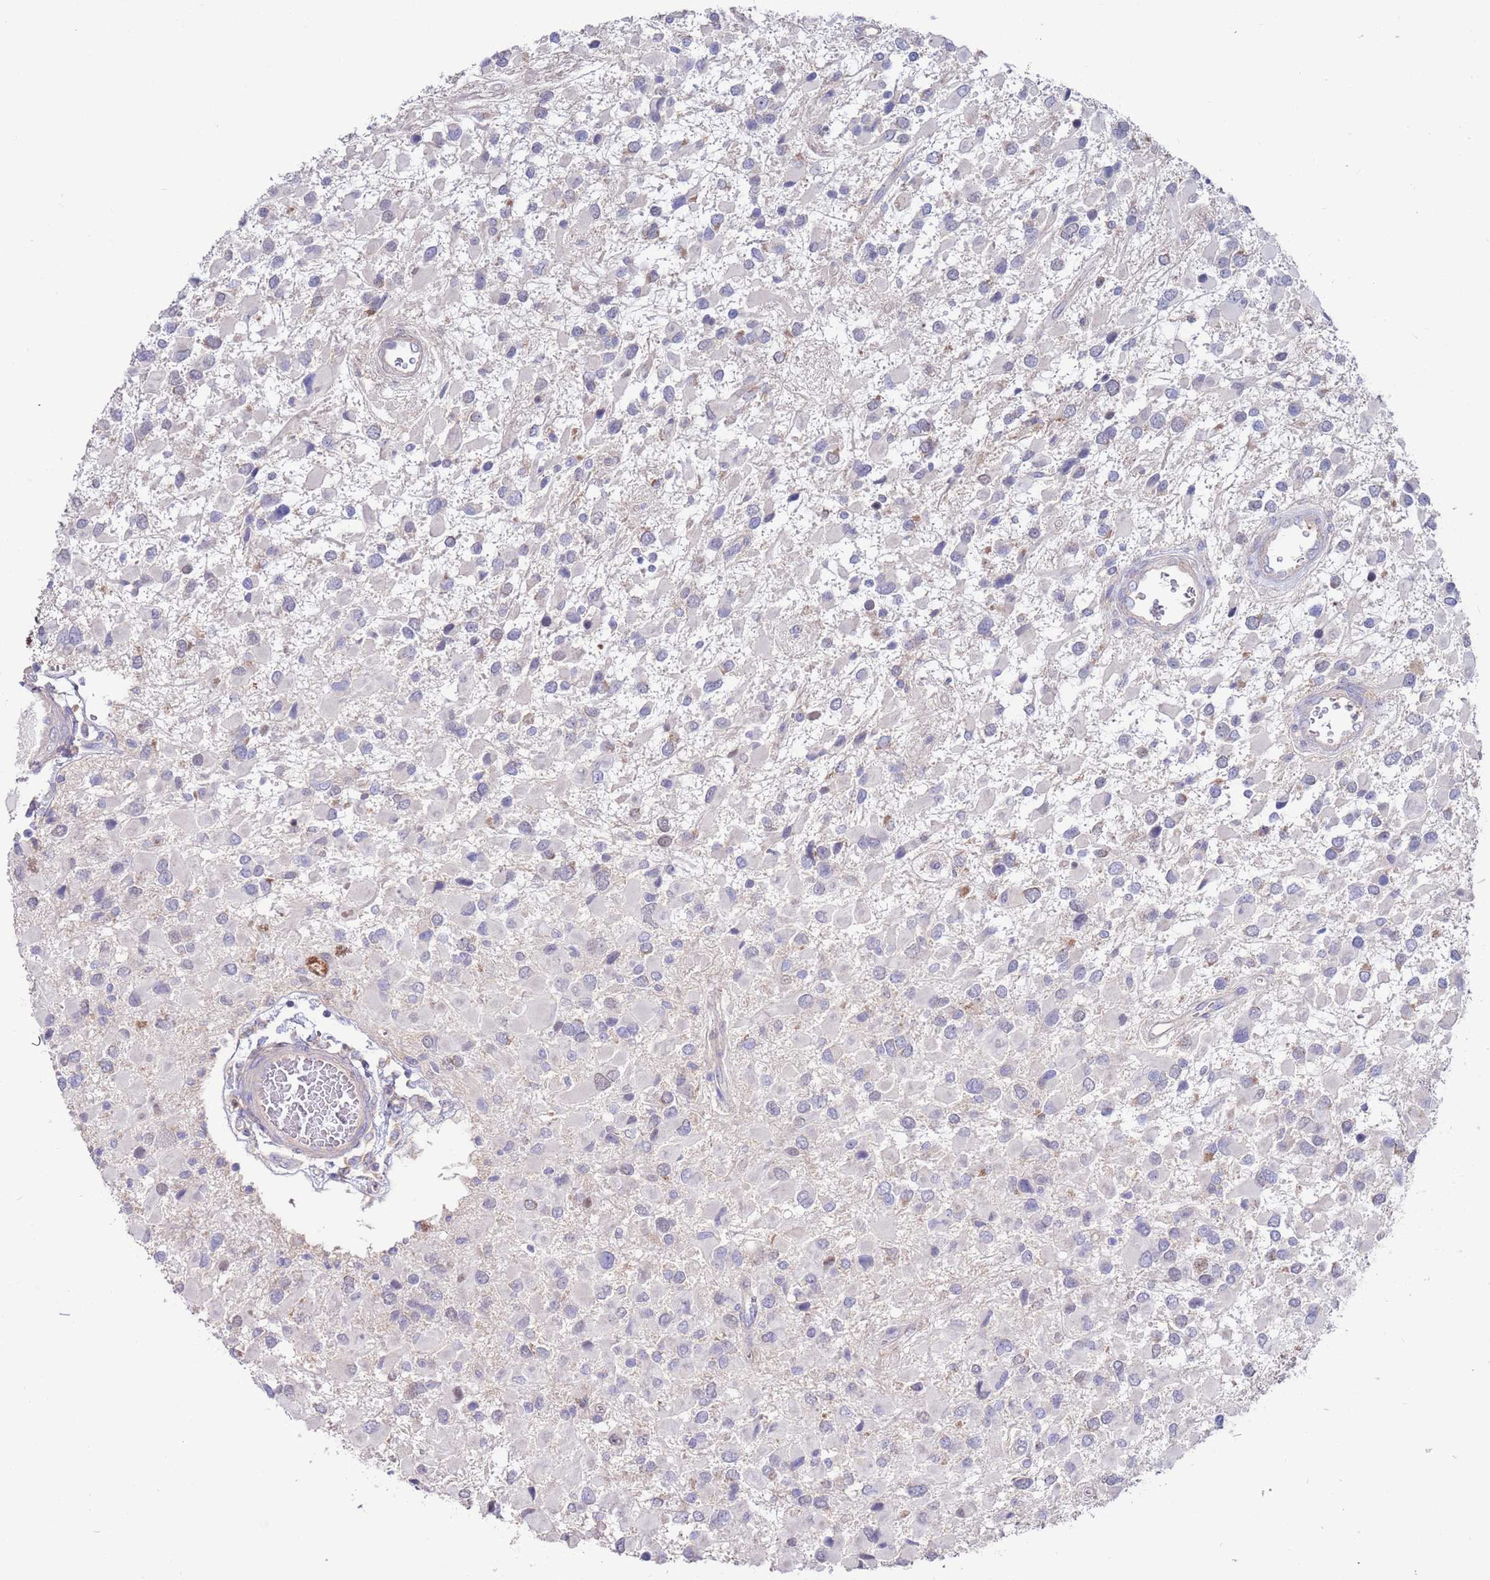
{"staining": {"intensity": "negative", "quantity": "none", "location": "none"}, "tissue": "glioma", "cell_type": "Tumor cells", "image_type": "cancer", "snomed": [{"axis": "morphology", "description": "Glioma, malignant, High grade"}, {"axis": "topography", "description": "Brain"}], "caption": "A high-resolution micrograph shows immunohistochemistry staining of glioma, which shows no significant expression in tumor cells.", "gene": "KRTCAP3", "patient": {"sex": "male", "age": 53}}